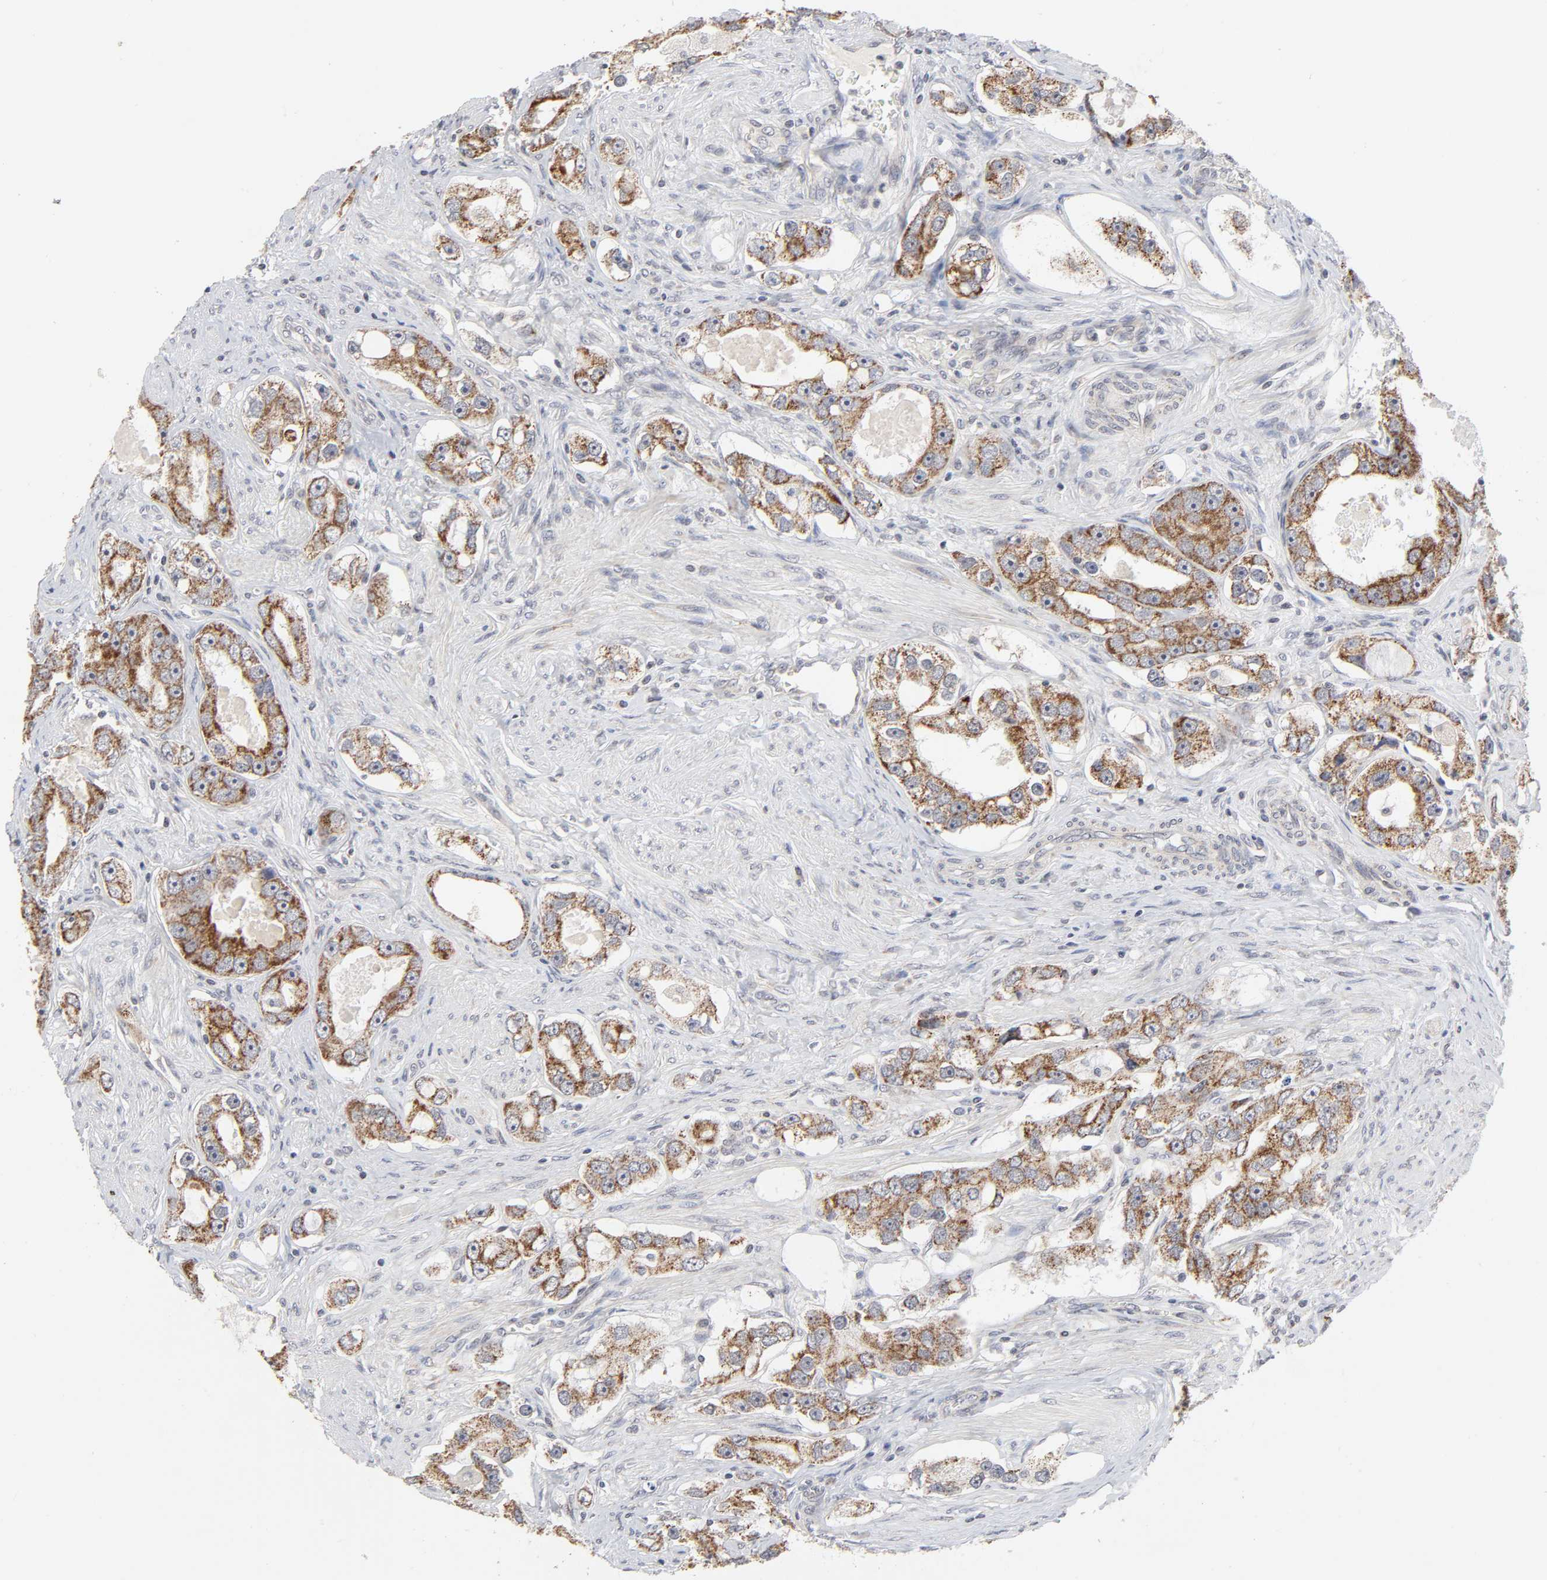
{"staining": {"intensity": "moderate", "quantity": ">75%", "location": "cytoplasmic/membranous"}, "tissue": "prostate cancer", "cell_type": "Tumor cells", "image_type": "cancer", "snomed": [{"axis": "morphology", "description": "Adenocarcinoma, High grade"}, {"axis": "topography", "description": "Prostate"}], "caption": "DAB immunohistochemical staining of human prostate cancer (adenocarcinoma (high-grade)) displays moderate cytoplasmic/membranous protein positivity in about >75% of tumor cells. (IHC, brightfield microscopy, high magnification).", "gene": "AUH", "patient": {"sex": "male", "age": 63}}